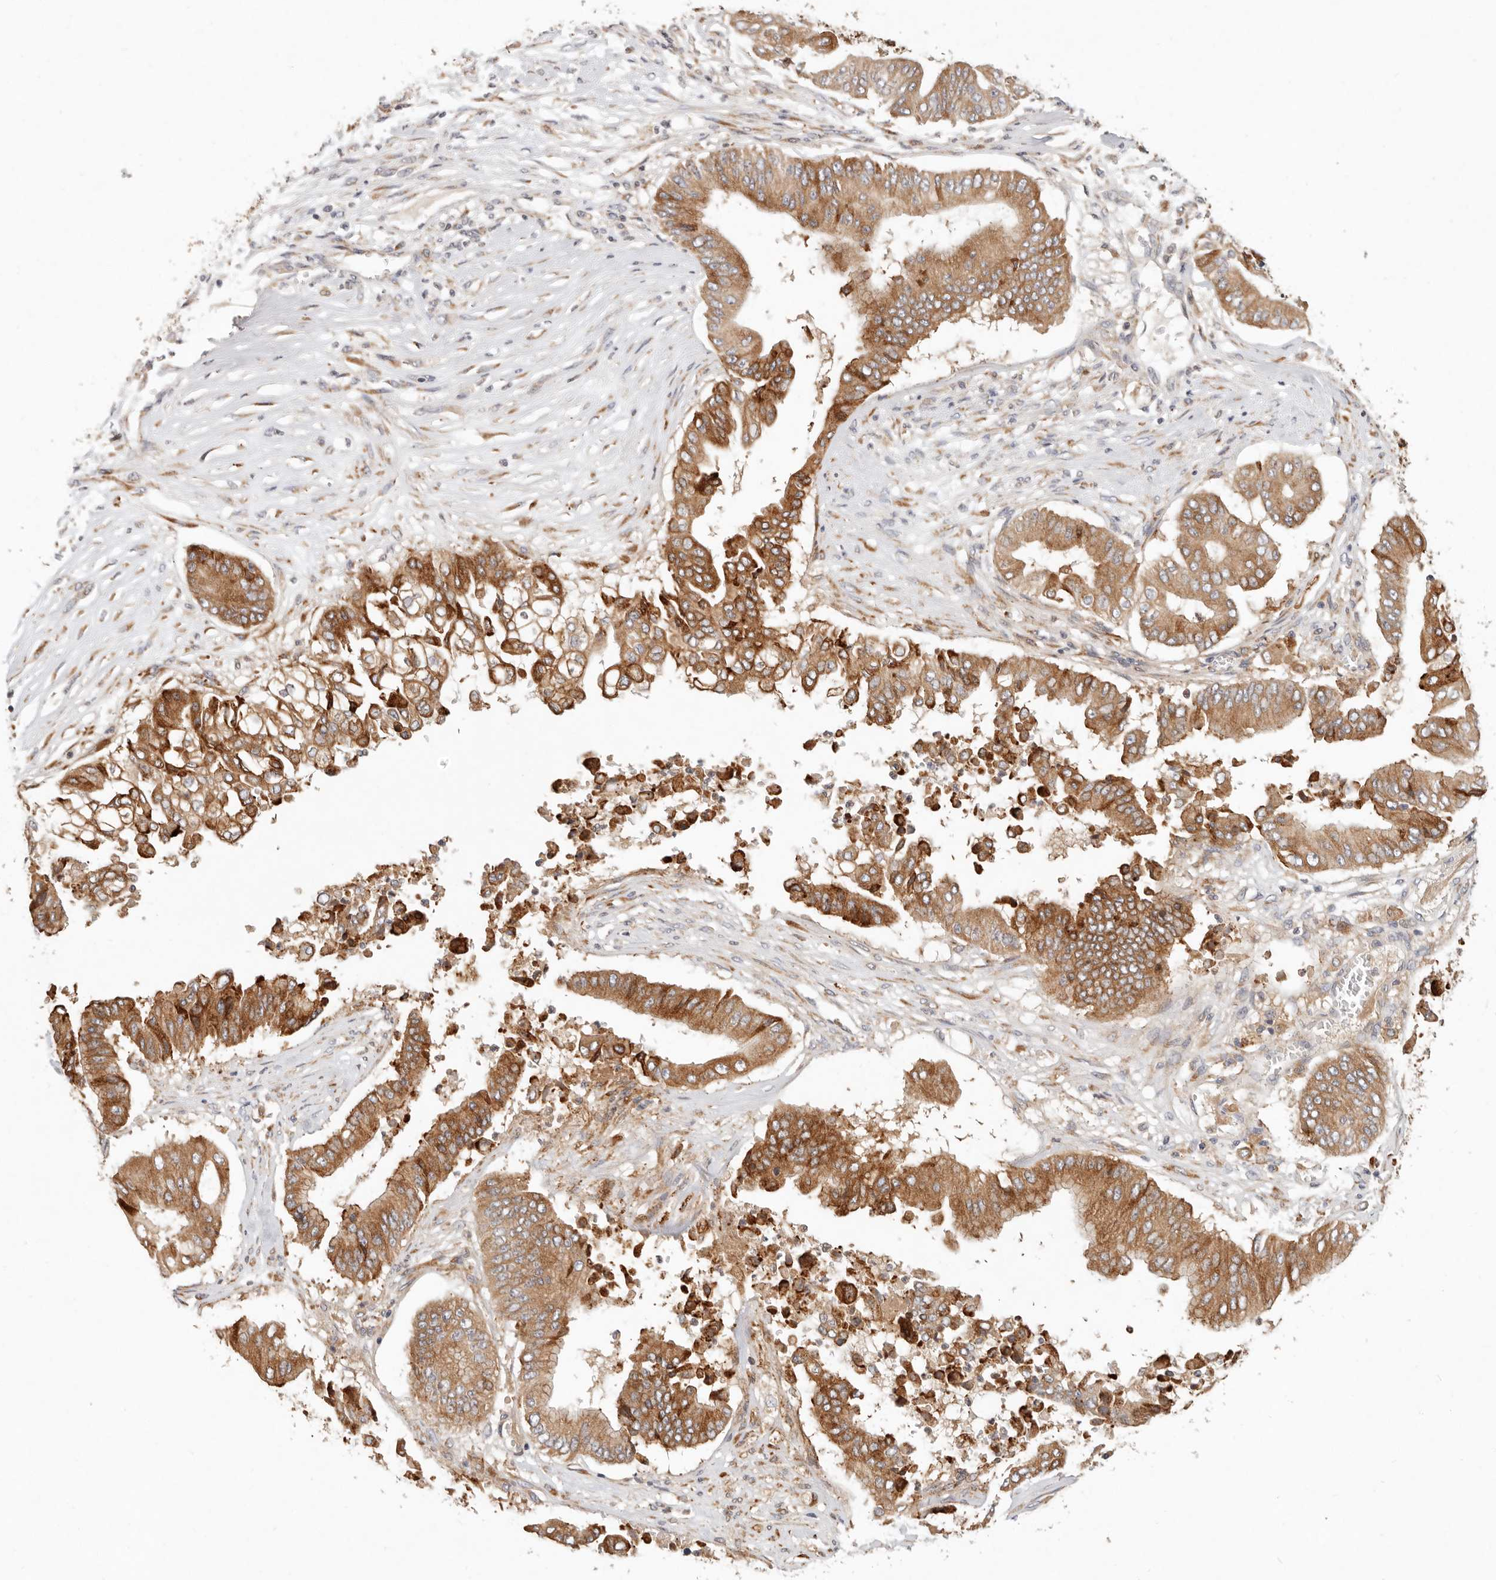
{"staining": {"intensity": "strong", "quantity": ">75%", "location": "cytoplasmic/membranous"}, "tissue": "pancreatic cancer", "cell_type": "Tumor cells", "image_type": "cancer", "snomed": [{"axis": "morphology", "description": "Adenocarcinoma, NOS"}, {"axis": "topography", "description": "Pancreas"}], "caption": "Immunohistochemistry histopathology image of neoplastic tissue: adenocarcinoma (pancreatic) stained using immunohistochemistry (IHC) displays high levels of strong protein expression localized specifically in the cytoplasmic/membranous of tumor cells, appearing as a cytoplasmic/membranous brown color.", "gene": "ARHGEF10L", "patient": {"sex": "female", "age": 77}}